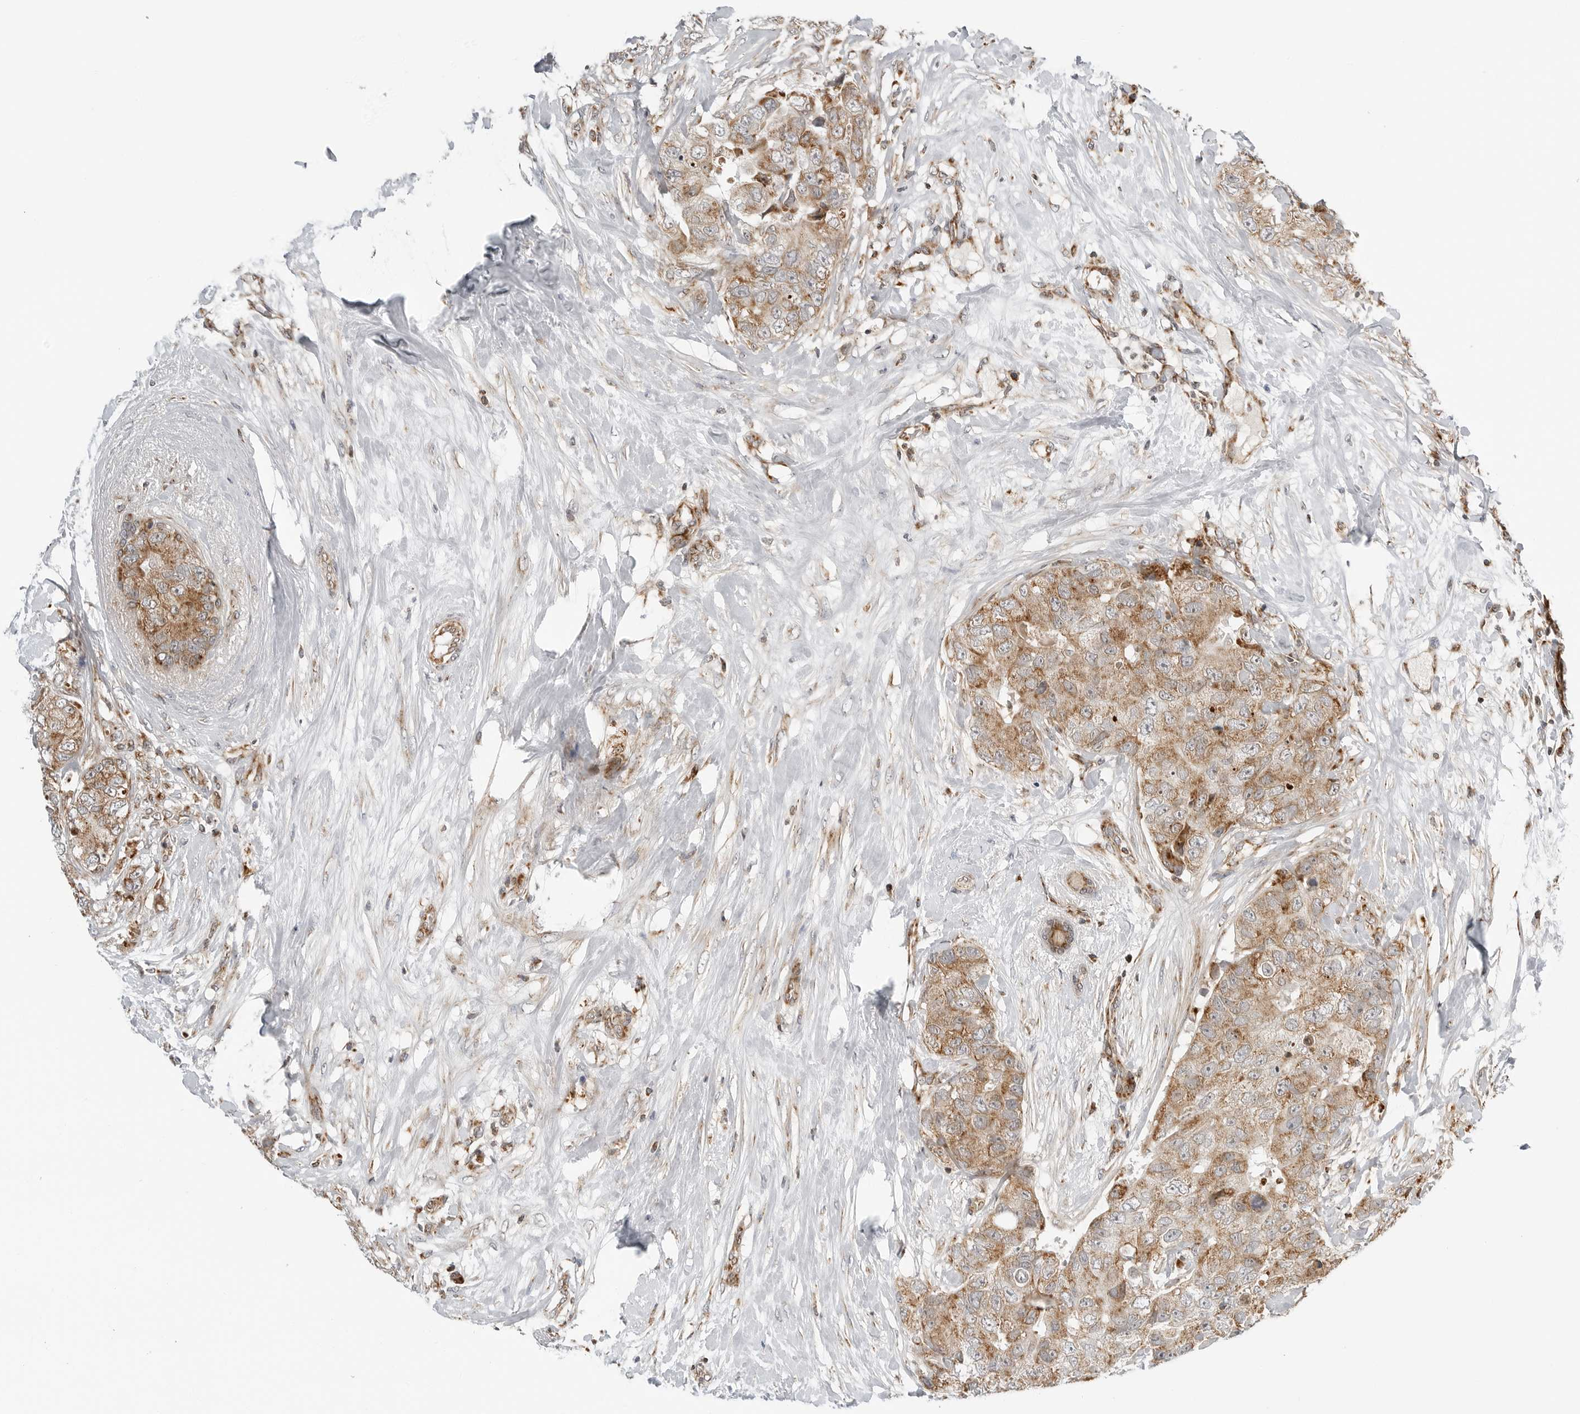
{"staining": {"intensity": "moderate", "quantity": ">75%", "location": "cytoplasmic/membranous"}, "tissue": "breast cancer", "cell_type": "Tumor cells", "image_type": "cancer", "snomed": [{"axis": "morphology", "description": "Duct carcinoma"}, {"axis": "topography", "description": "Breast"}], "caption": "The immunohistochemical stain highlights moderate cytoplasmic/membranous positivity in tumor cells of breast cancer (infiltrating ductal carcinoma) tissue. The staining is performed using DAB brown chromogen to label protein expression. The nuclei are counter-stained blue using hematoxylin.", "gene": "PEX2", "patient": {"sex": "female", "age": 62}}